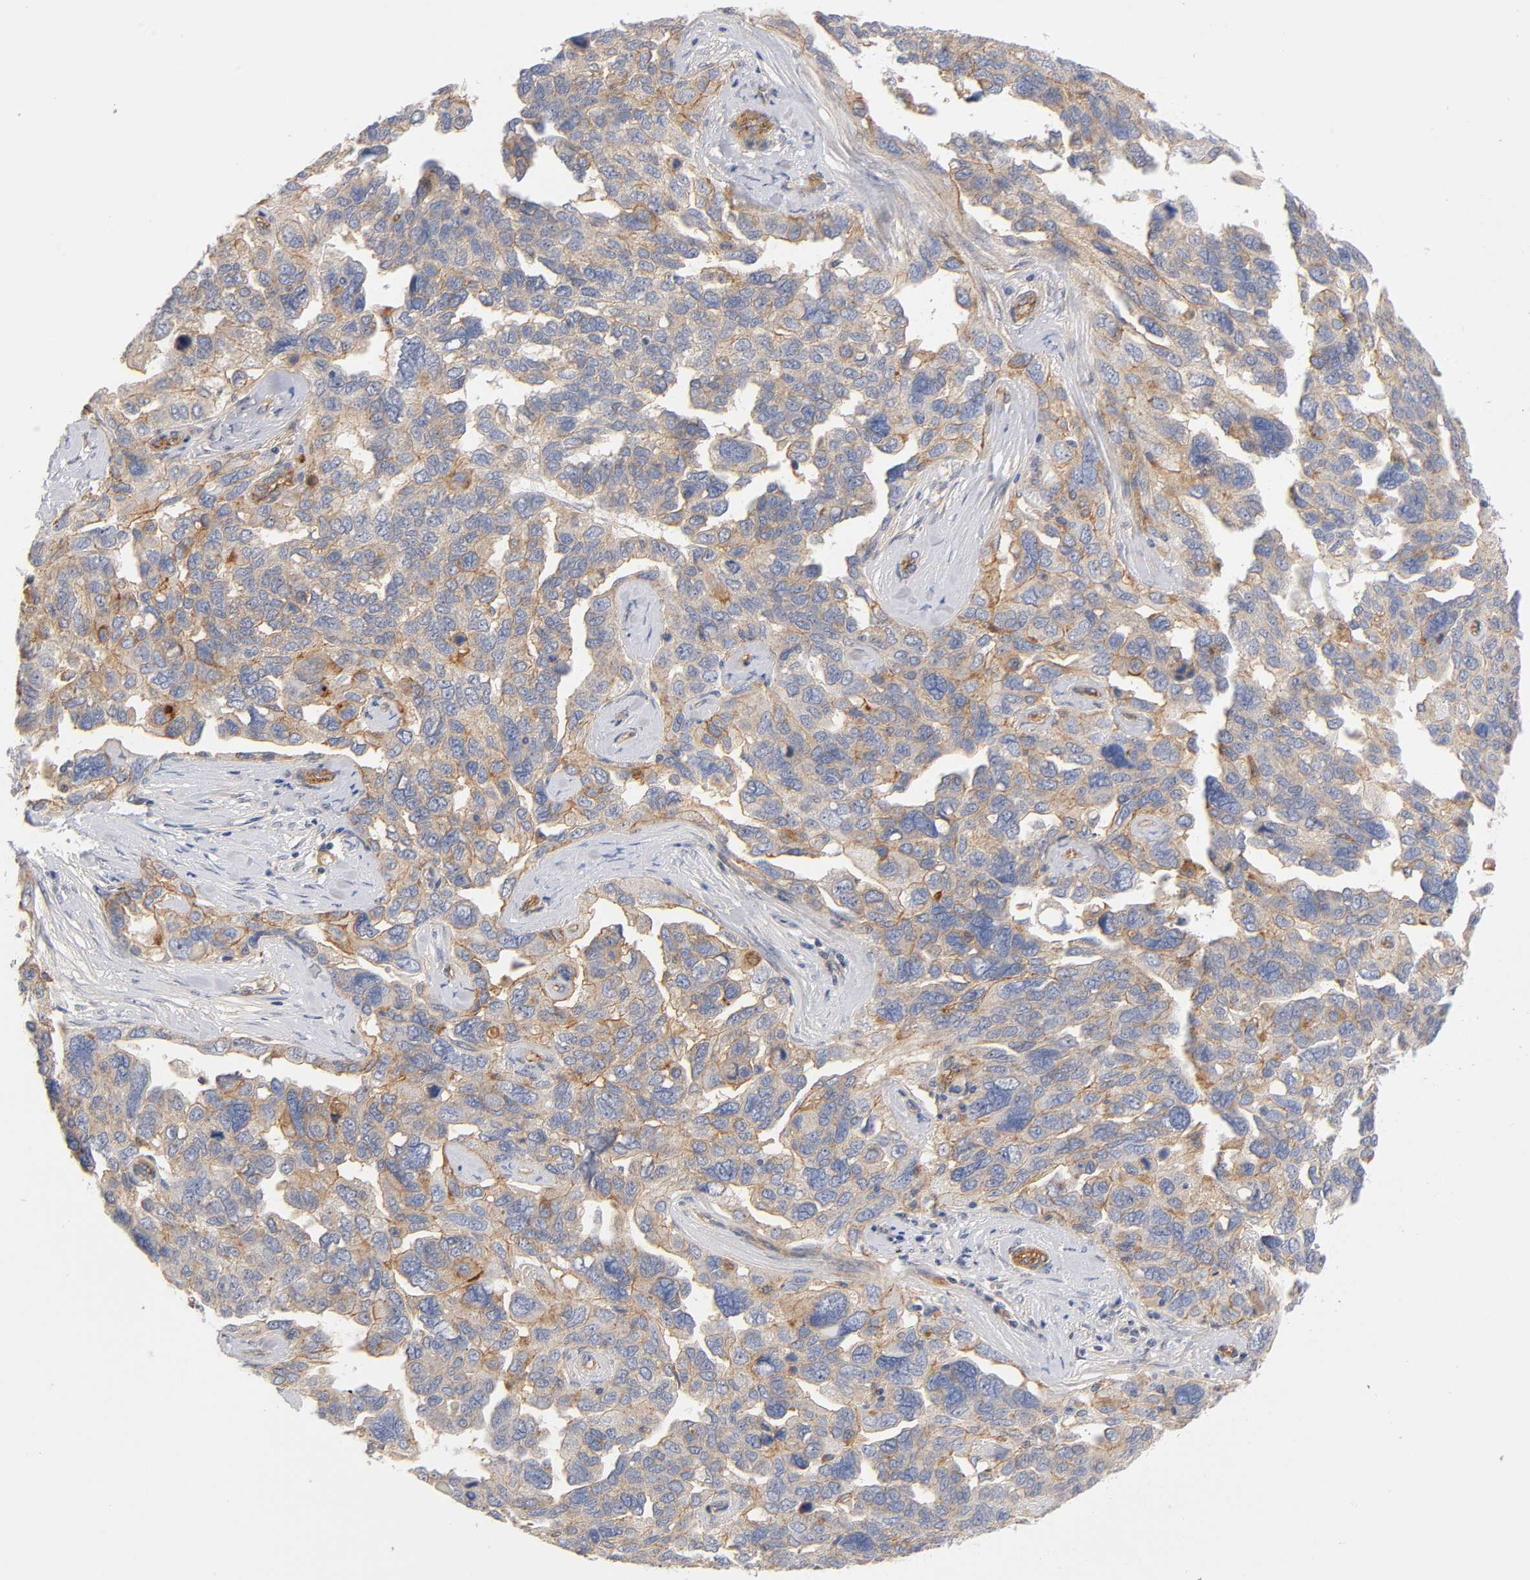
{"staining": {"intensity": "moderate", "quantity": ">75%", "location": "cytoplasmic/membranous"}, "tissue": "ovarian cancer", "cell_type": "Tumor cells", "image_type": "cancer", "snomed": [{"axis": "morphology", "description": "Cystadenocarcinoma, serous, NOS"}, {"axis": "topography", "description": "Ovary"}], "caption": "Protein staining by immunohistochemistry (IHC) shows moderate cytoplasmic/membranous positivity in about >75% of tumor cells in ovarian cancer (serous cystadenocarcinoma).", "gene": "PLD1", "patient": {"sex": "female", "age": 64}}